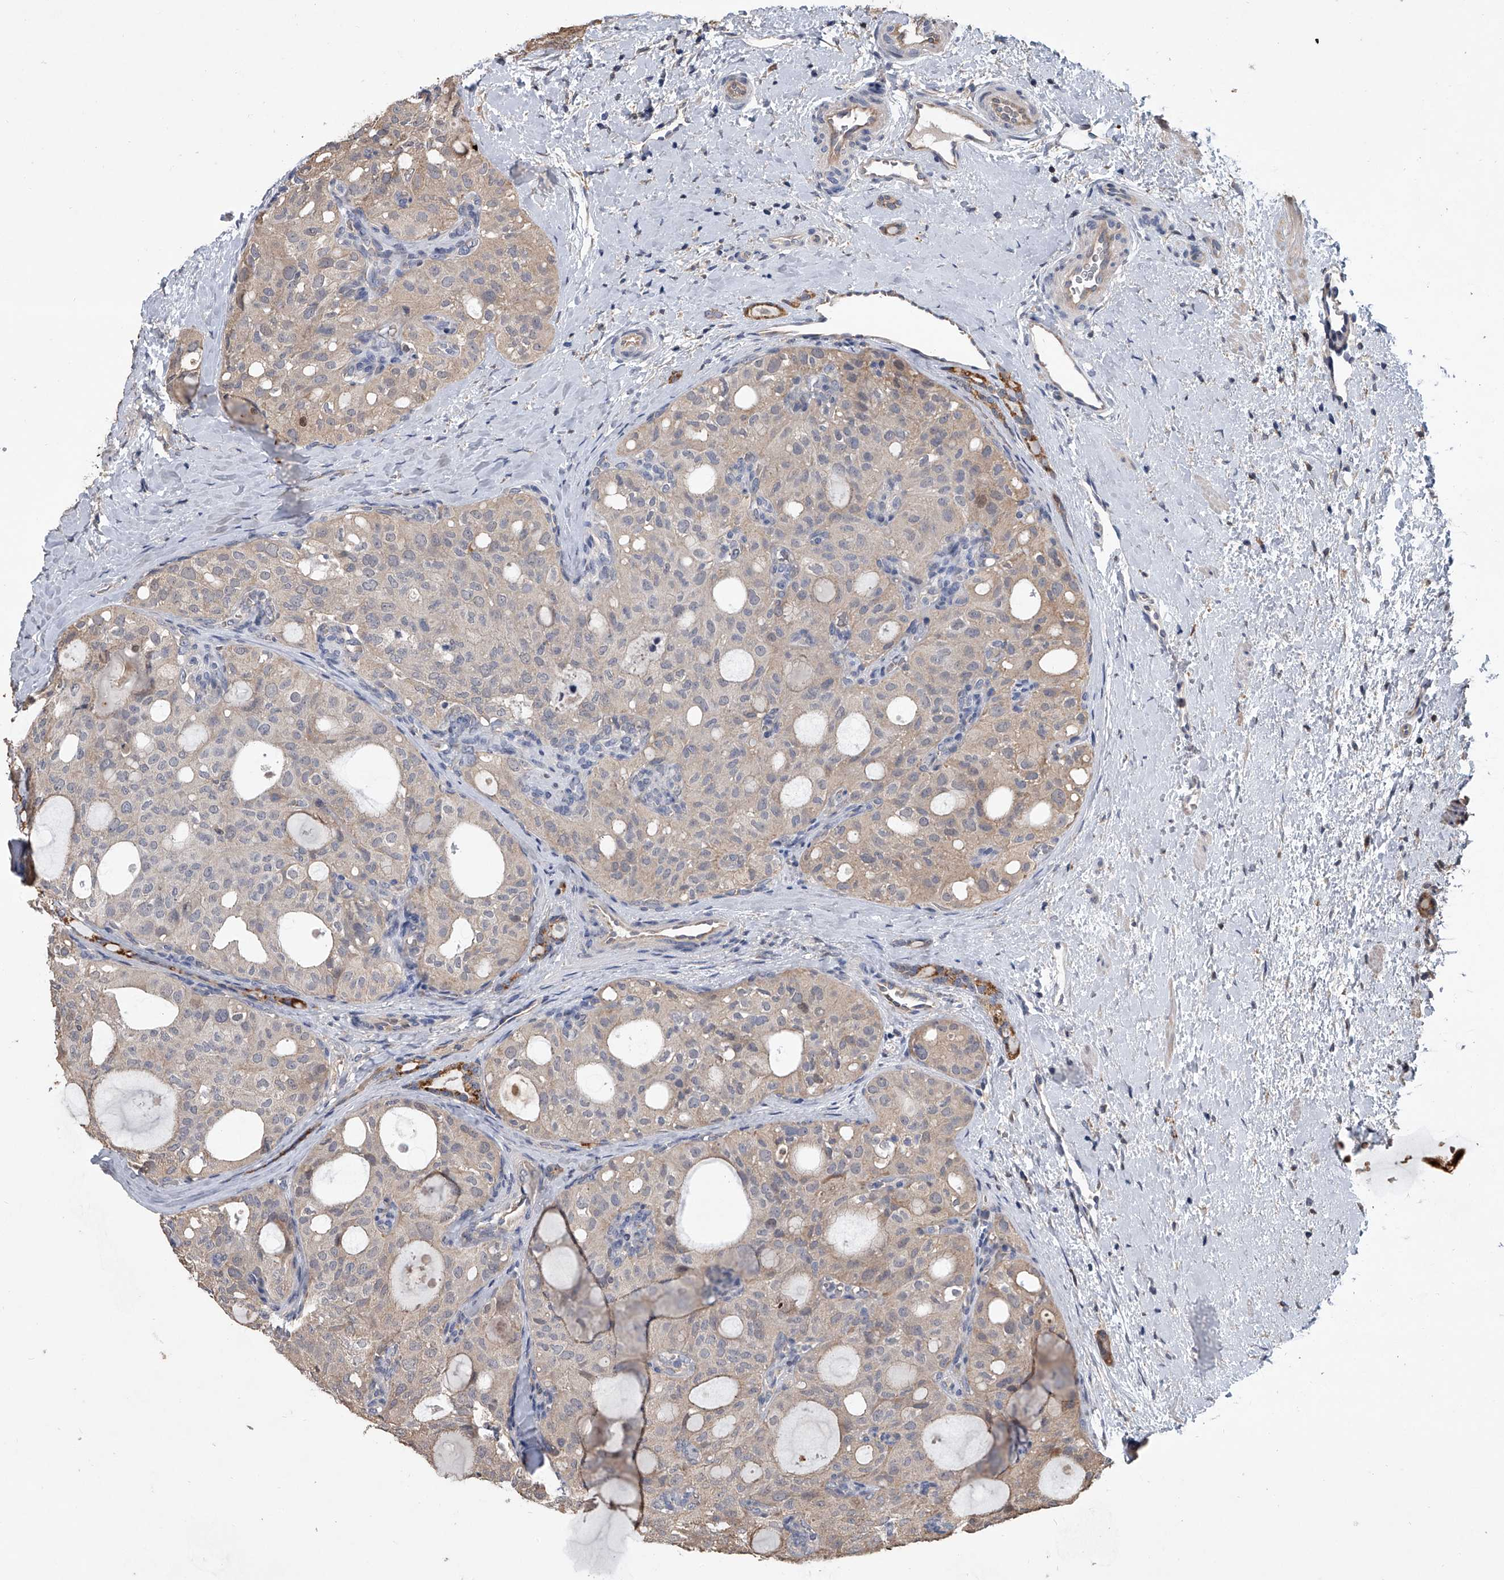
{"staining": {"intensity": "weak", "quantity": "<25%", "location": "cytoplasmic/membranous"}, "tissue": "thyroid cancer", "cell_type": "Tumor cells", "image_type": "cancer", "snomed": [{"axis": "morphology", "description": "Follicular adenoma carcinoma, NOS"}, {"axis": "topography", "description": "Thyroid gland"}], "caption": "Tumor cells show no significant protein expression in follicular adenoma carcinoma (thyroid). (DAB (3,3'-diaminobenzidine) IHC, high magnification).", "gene": "DOCK9", "patient": {"sex": "male", "age": 75}}